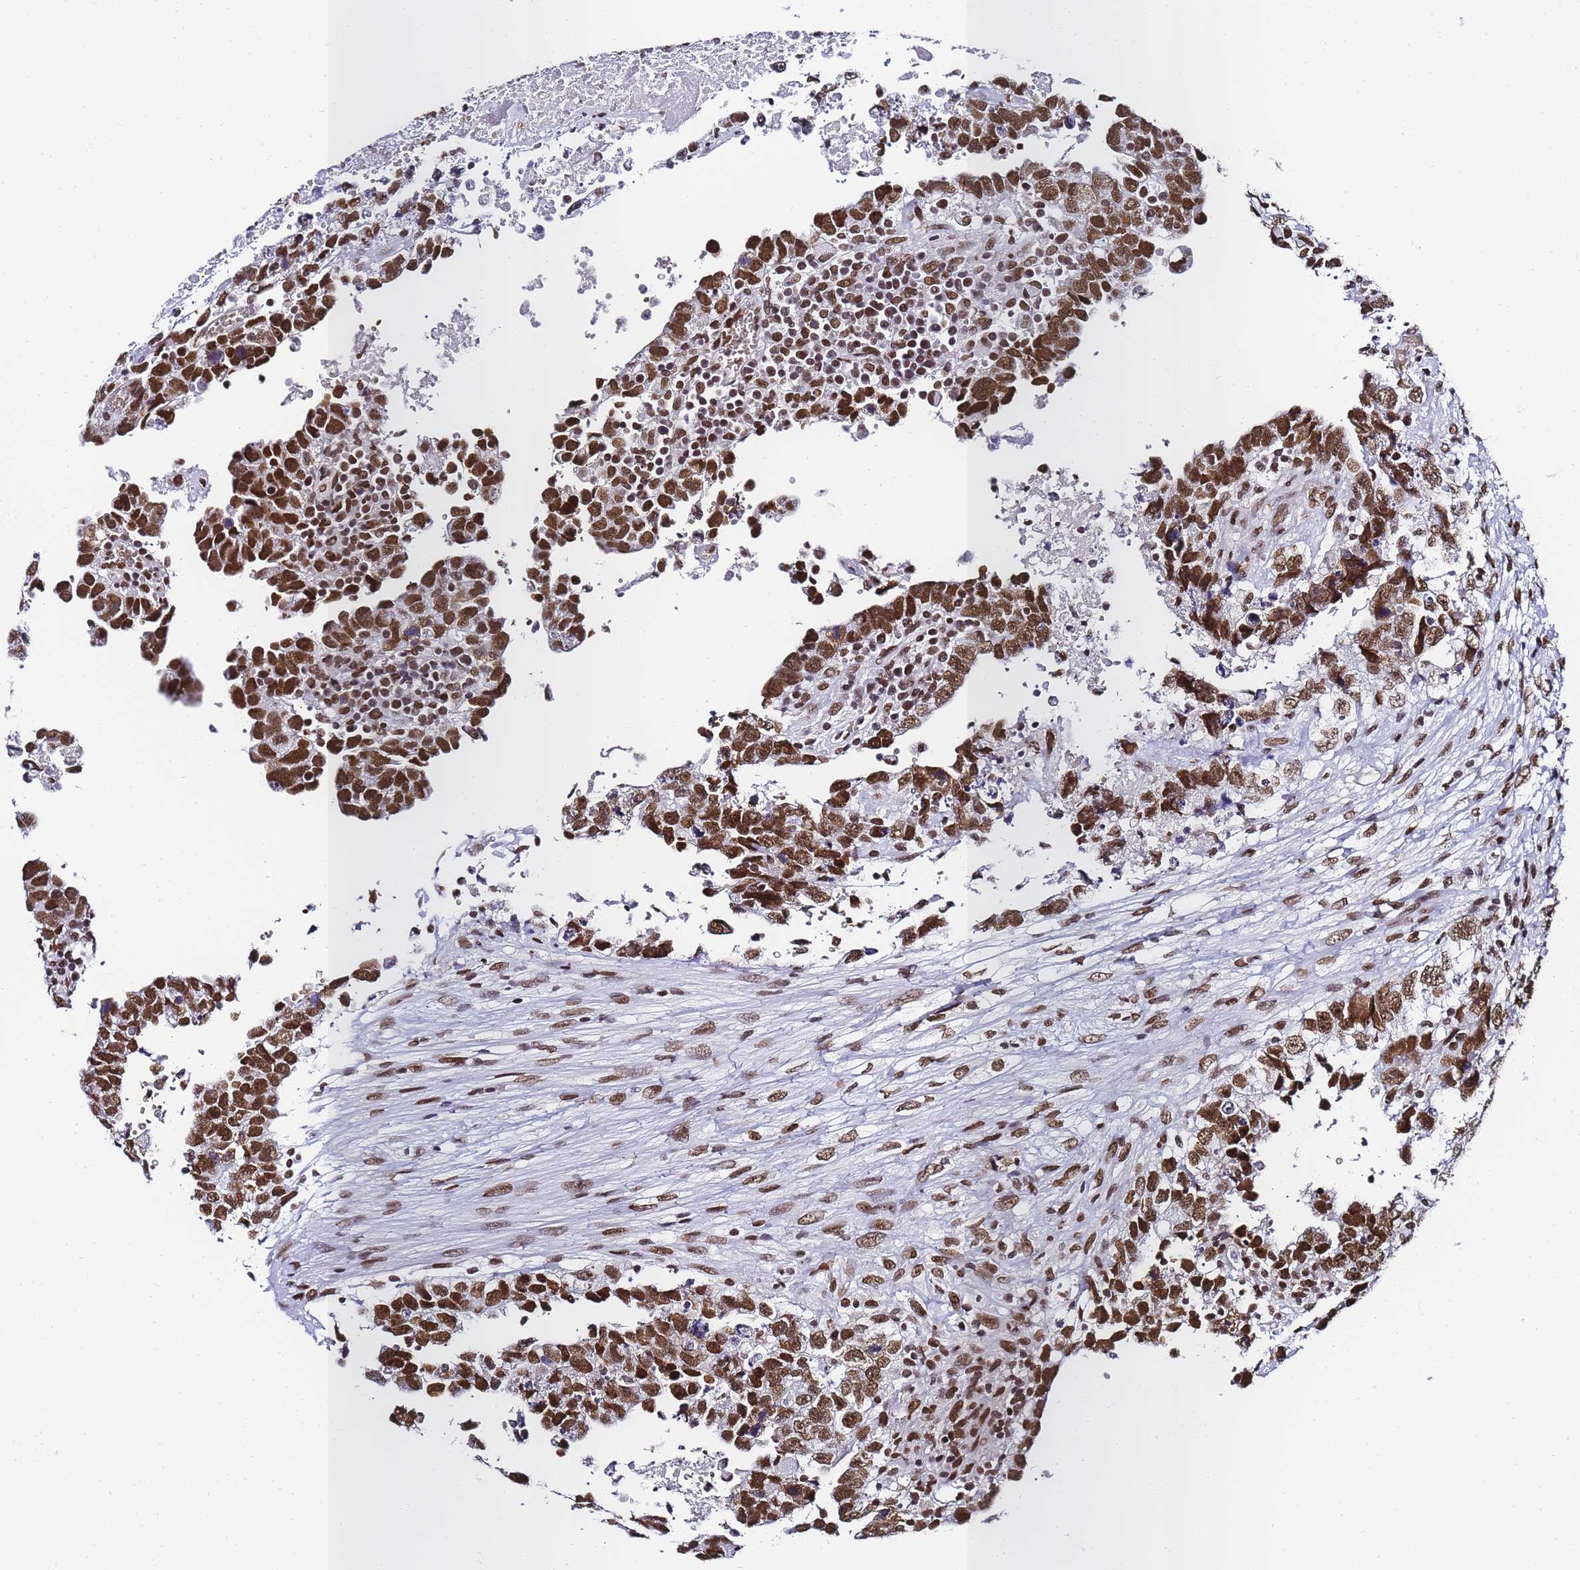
{"staining": {"intensity": "strong", "quantity": ">75%", "location": "nuclear"}, "tissue": "testis cancer", "cell_type": "Tumor cells", "image_type": "cancer", "snomed": [{"axis": "morphology", "description": "Carcinoma, Embryonal, NOS"}, {"axis": "topography", "description": "Testis"}], "caption": "Immunohistochemistry (IHC) staining of testis embryonal carcinoma, which exhibits high levels of strong nuclear staining in about >75% of tumor cells indicating strong nuclear protein staining. The staining was performed using DAB (3,3'-diaminobenzidine) (brown) for protein detection and nuclei were counterstained in hematoxylin (blue).", "gene": "POLR1A", "patient": {"sex": "male", "age": 37}}